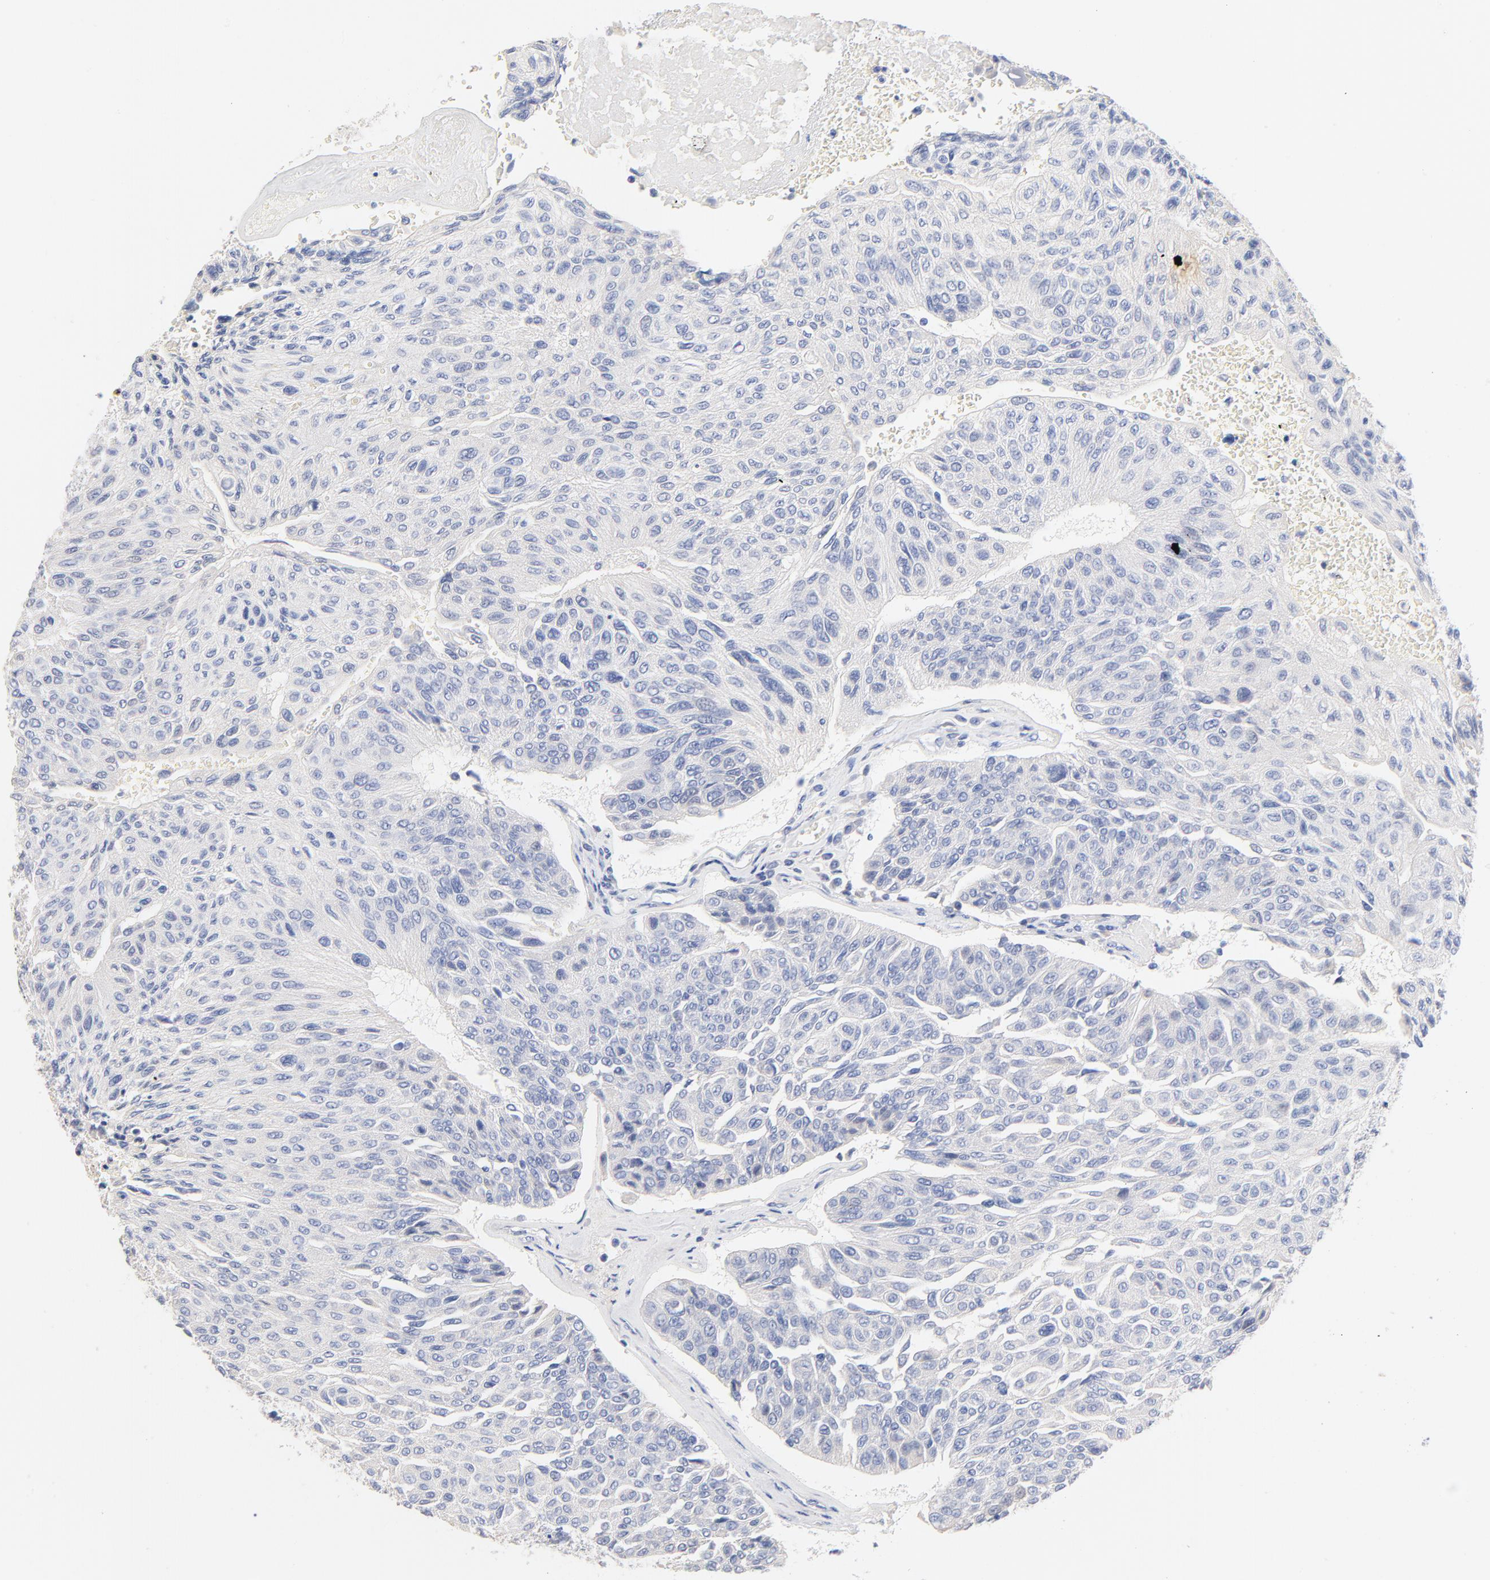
{"staining": {"intensity": "negative", "quantity": "none", "location": "none"}, "tissue": "urothelial cancer", "cell_type": "Tumor cells", "image_type": "cancer", "snomed": [{"axis": "morphology", "description": "Urothelial carcinoma, High grade"}, {"axis": "topography", "description": "Urinary bladder"}], "caption": "DAB immunohistochemical staining of human urothelial cancer reveals no significant expression in tumor cells.", "gene": "CPS1", "patient": {"sex": "male", "age": 66}}